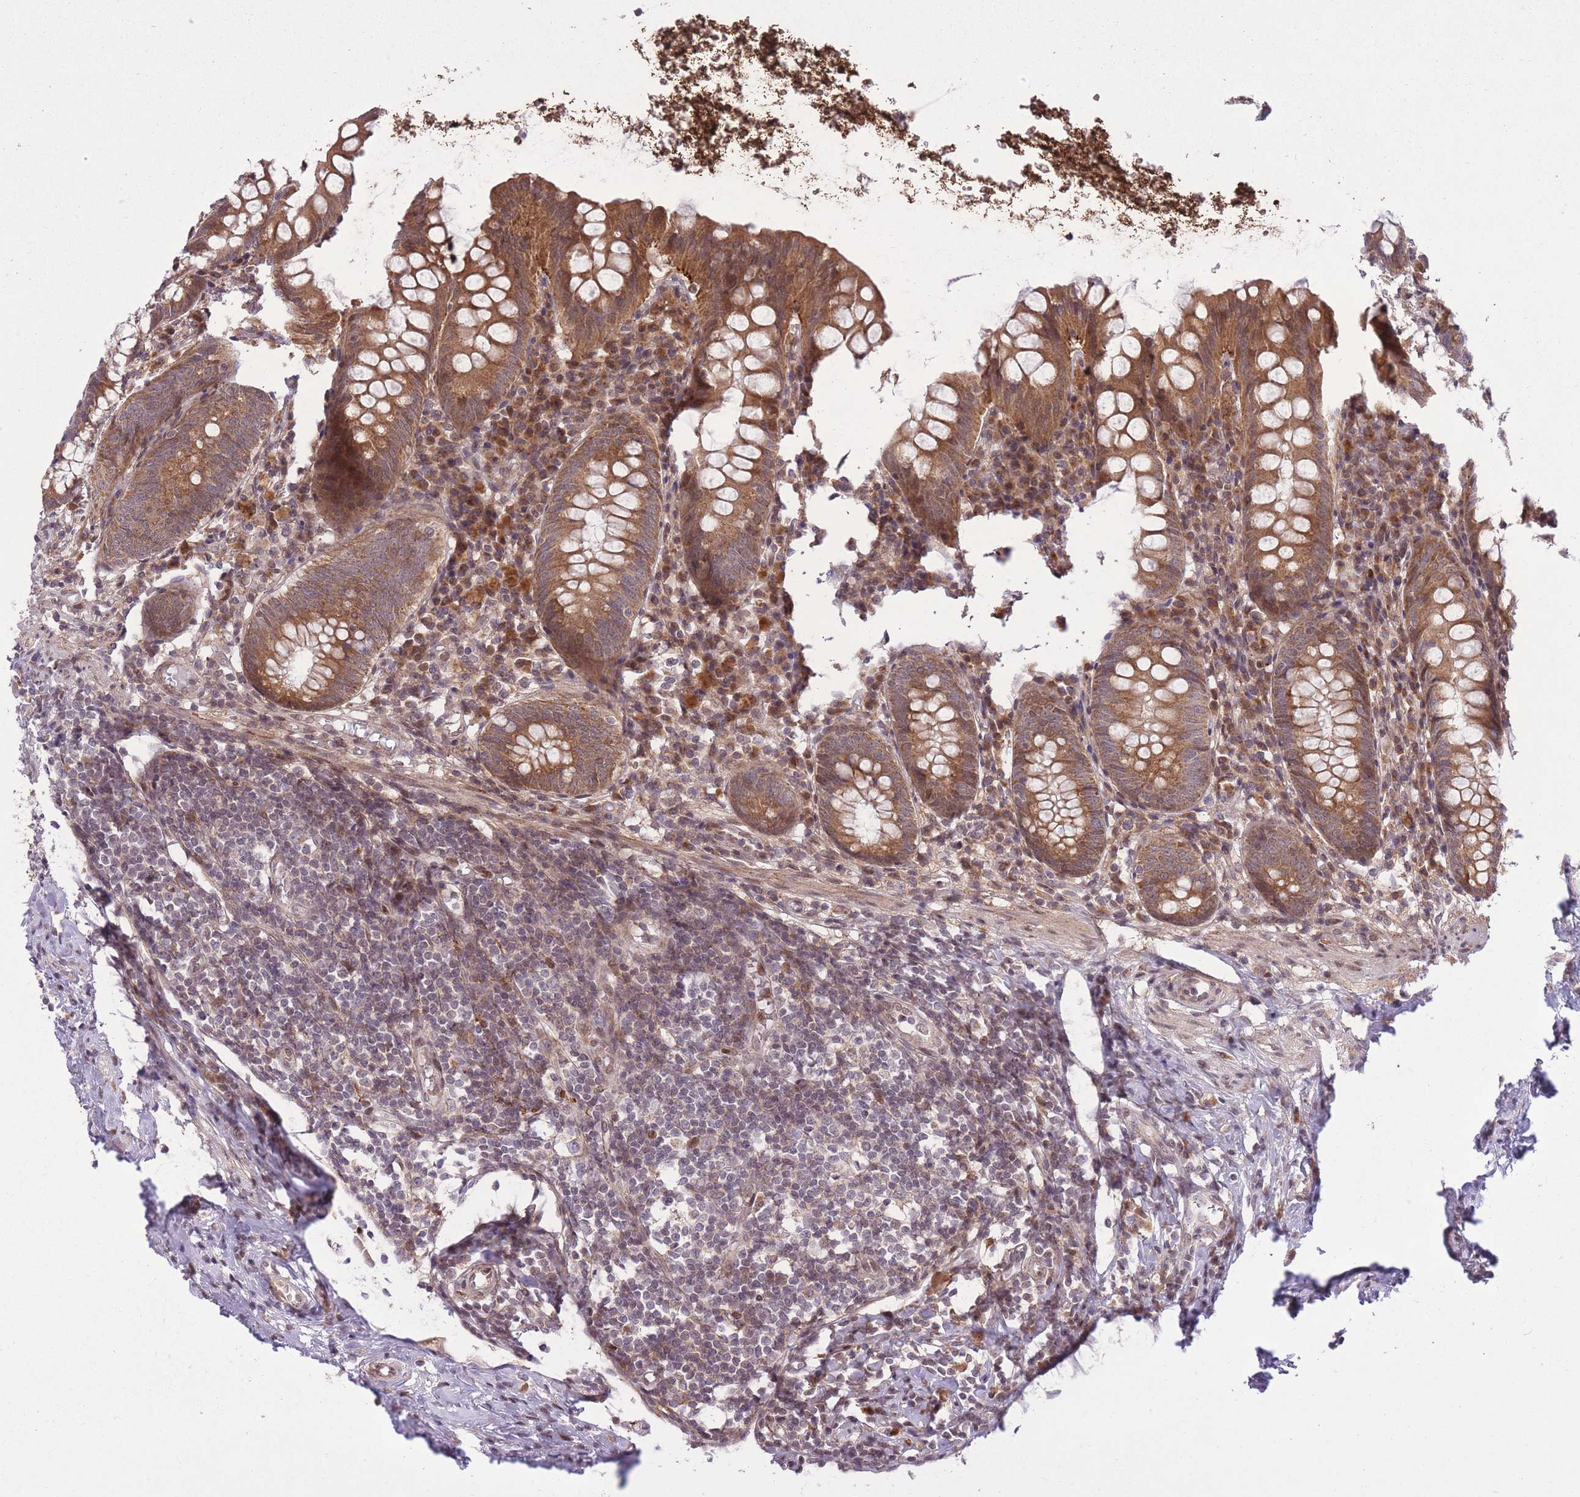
{"staining": {"intensity": "moderate", "quantity": ">75%", "location": "cytoplasmic/membranous,nuclear"}, "tissue": "appendix", "cell_type": "Glandular cells", "image_type": "normal", "snomed": [{"axis": "morphology", "description": "Normal tissue, NOS"}, {"axis": "topography", "description": "Appendix"}], "caption": "Glandular cells show moderate cytoplasmic/membranous,nuclear expression in approximately >75% of cells in benign appendix.", "gene": "ZNF391", "patient": {"sex": "female", "age": 54}}